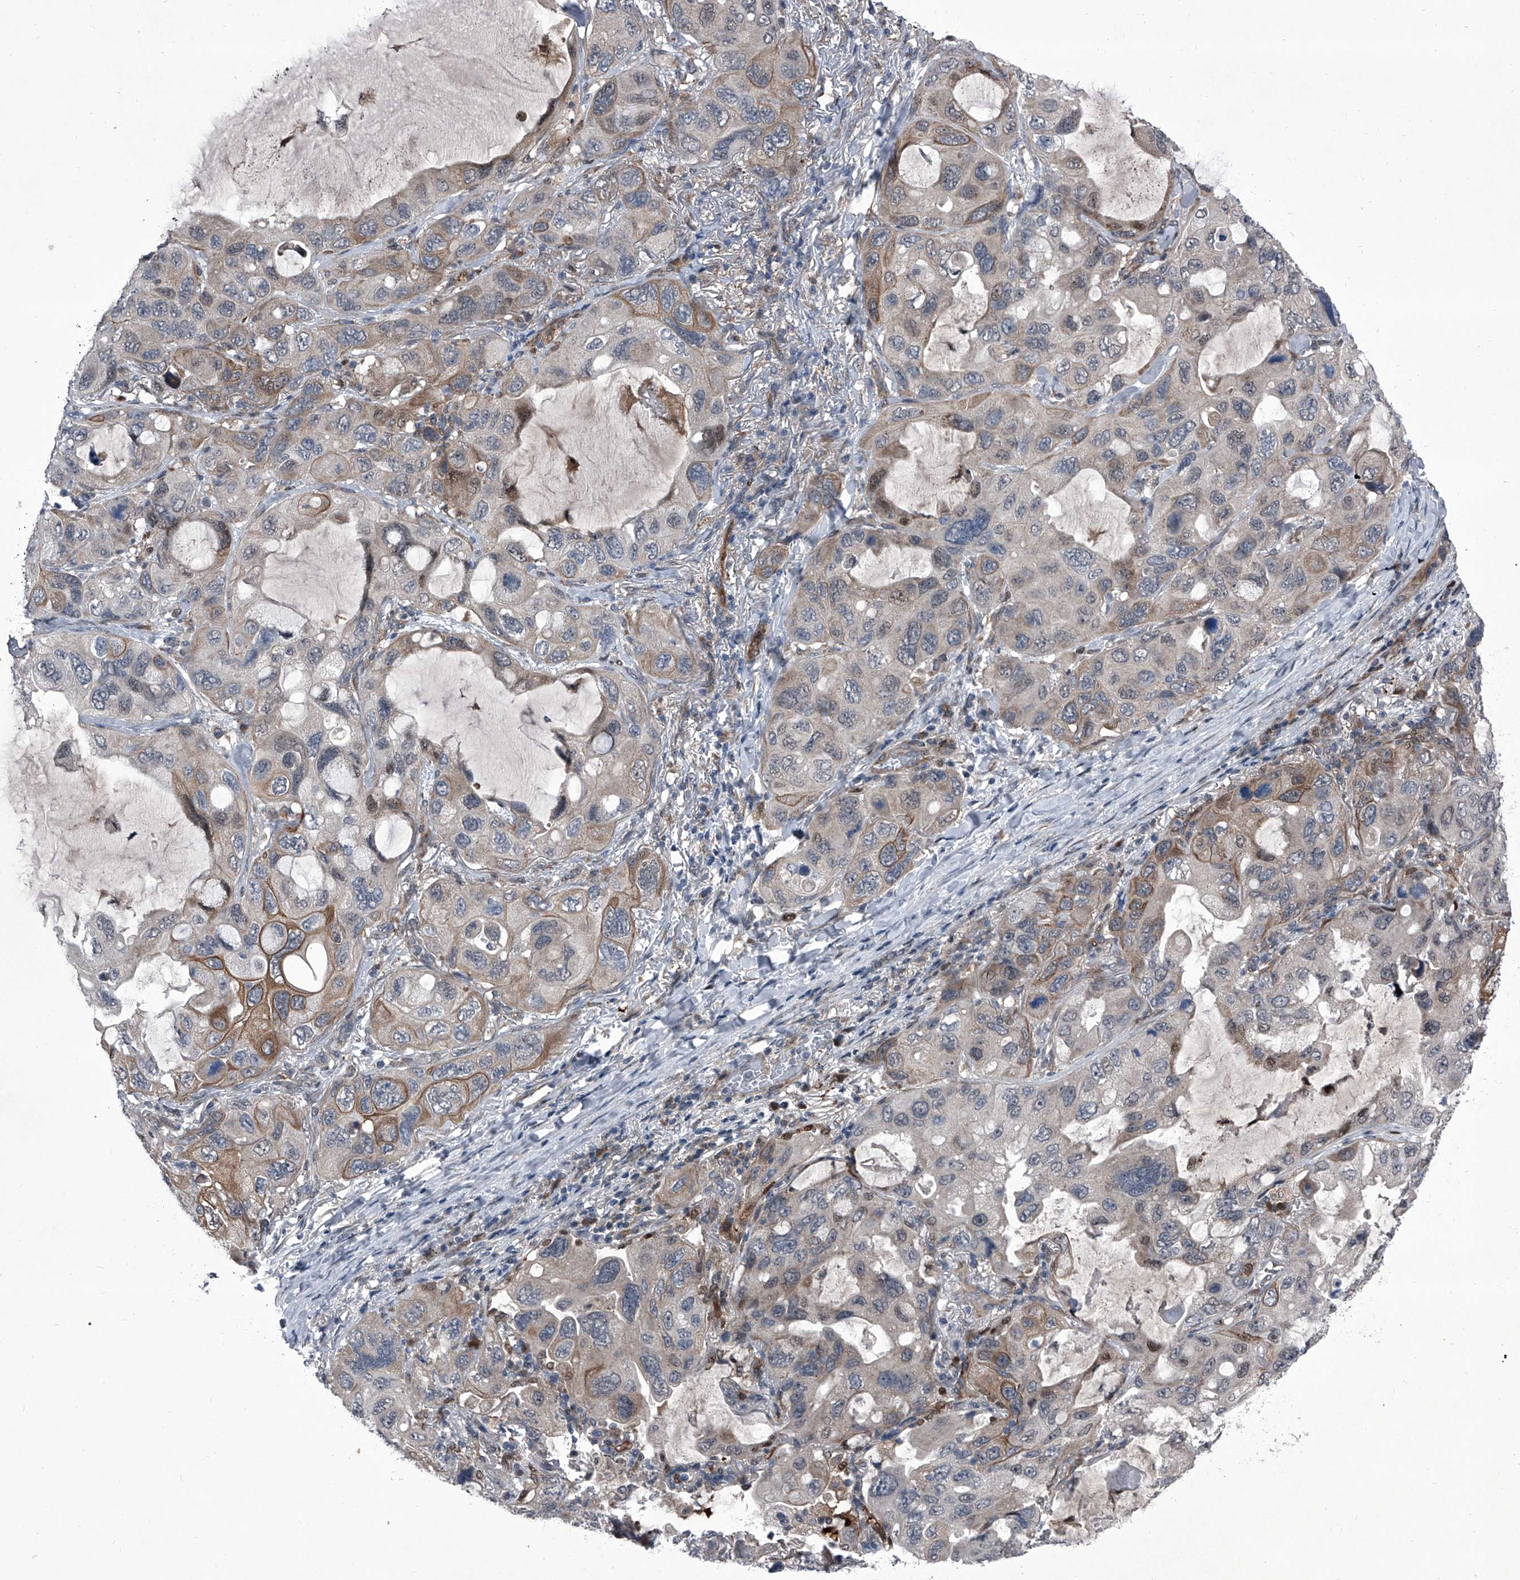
{"staining": {"intensity": "moderate", "quantity": "25%-75%", "location": "cytoplasmic/membranous,nuclear"}, "tissue": "lung cancer", "cell_type": "Tumor cells", "image_type": "cancer", "snomed": [{"axis": "morphology", "description": "Squamous cell carcinoma, NOS"}, {"axis": "topography", "description": "Lung"}], "caption": "High-power microscopy captured an immunohistochemistry (IHC) photomicrograph of squamous cell carcinoma (lung), revealing moderate cytoplasmic/membranous and nuclear staining in approximately 25%-75% of tumor cells.", "gene": "ELK4", "patient": {"sex": "female", "age": 73}}